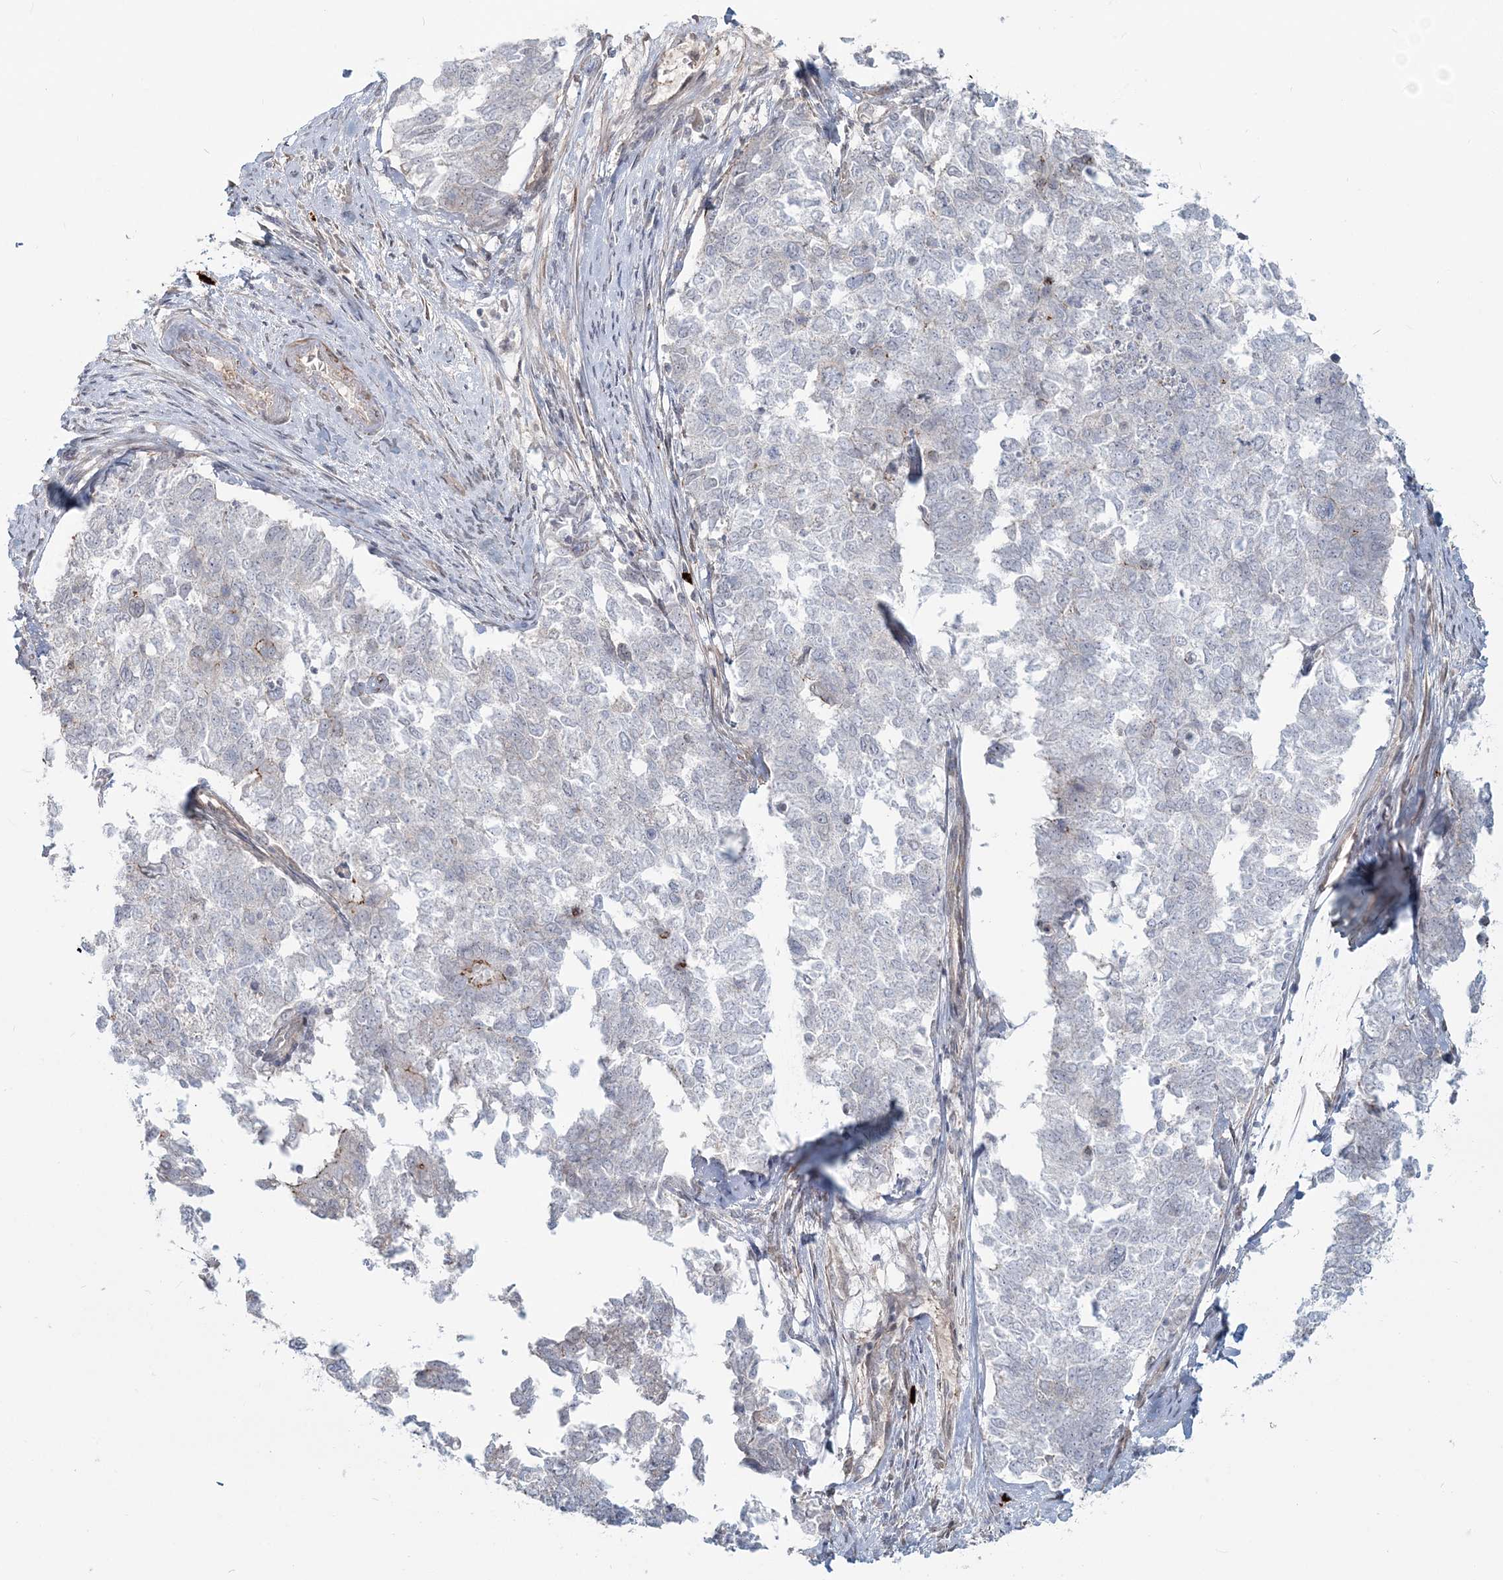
{"staining": {"intensity": "weak", "quantity": "<25%", "location": "cytoplasmic/membranous"}, "tissue": "cervical cancer", "cell_type": "Tumor cells", "image_type": "cancer", "snomed": [{"axis": "morphology", "description": "Squamous cell carcinoma, NOS"}, {"axis": "topography", "description": "Cervix"}], "caption": "The image demonstrates no significant staining in tumor cells of cervical cancer (squamous cell carcinoma).", "gene": "SH3PXD2A", "patient": {"sex": "female", "age": 63}}